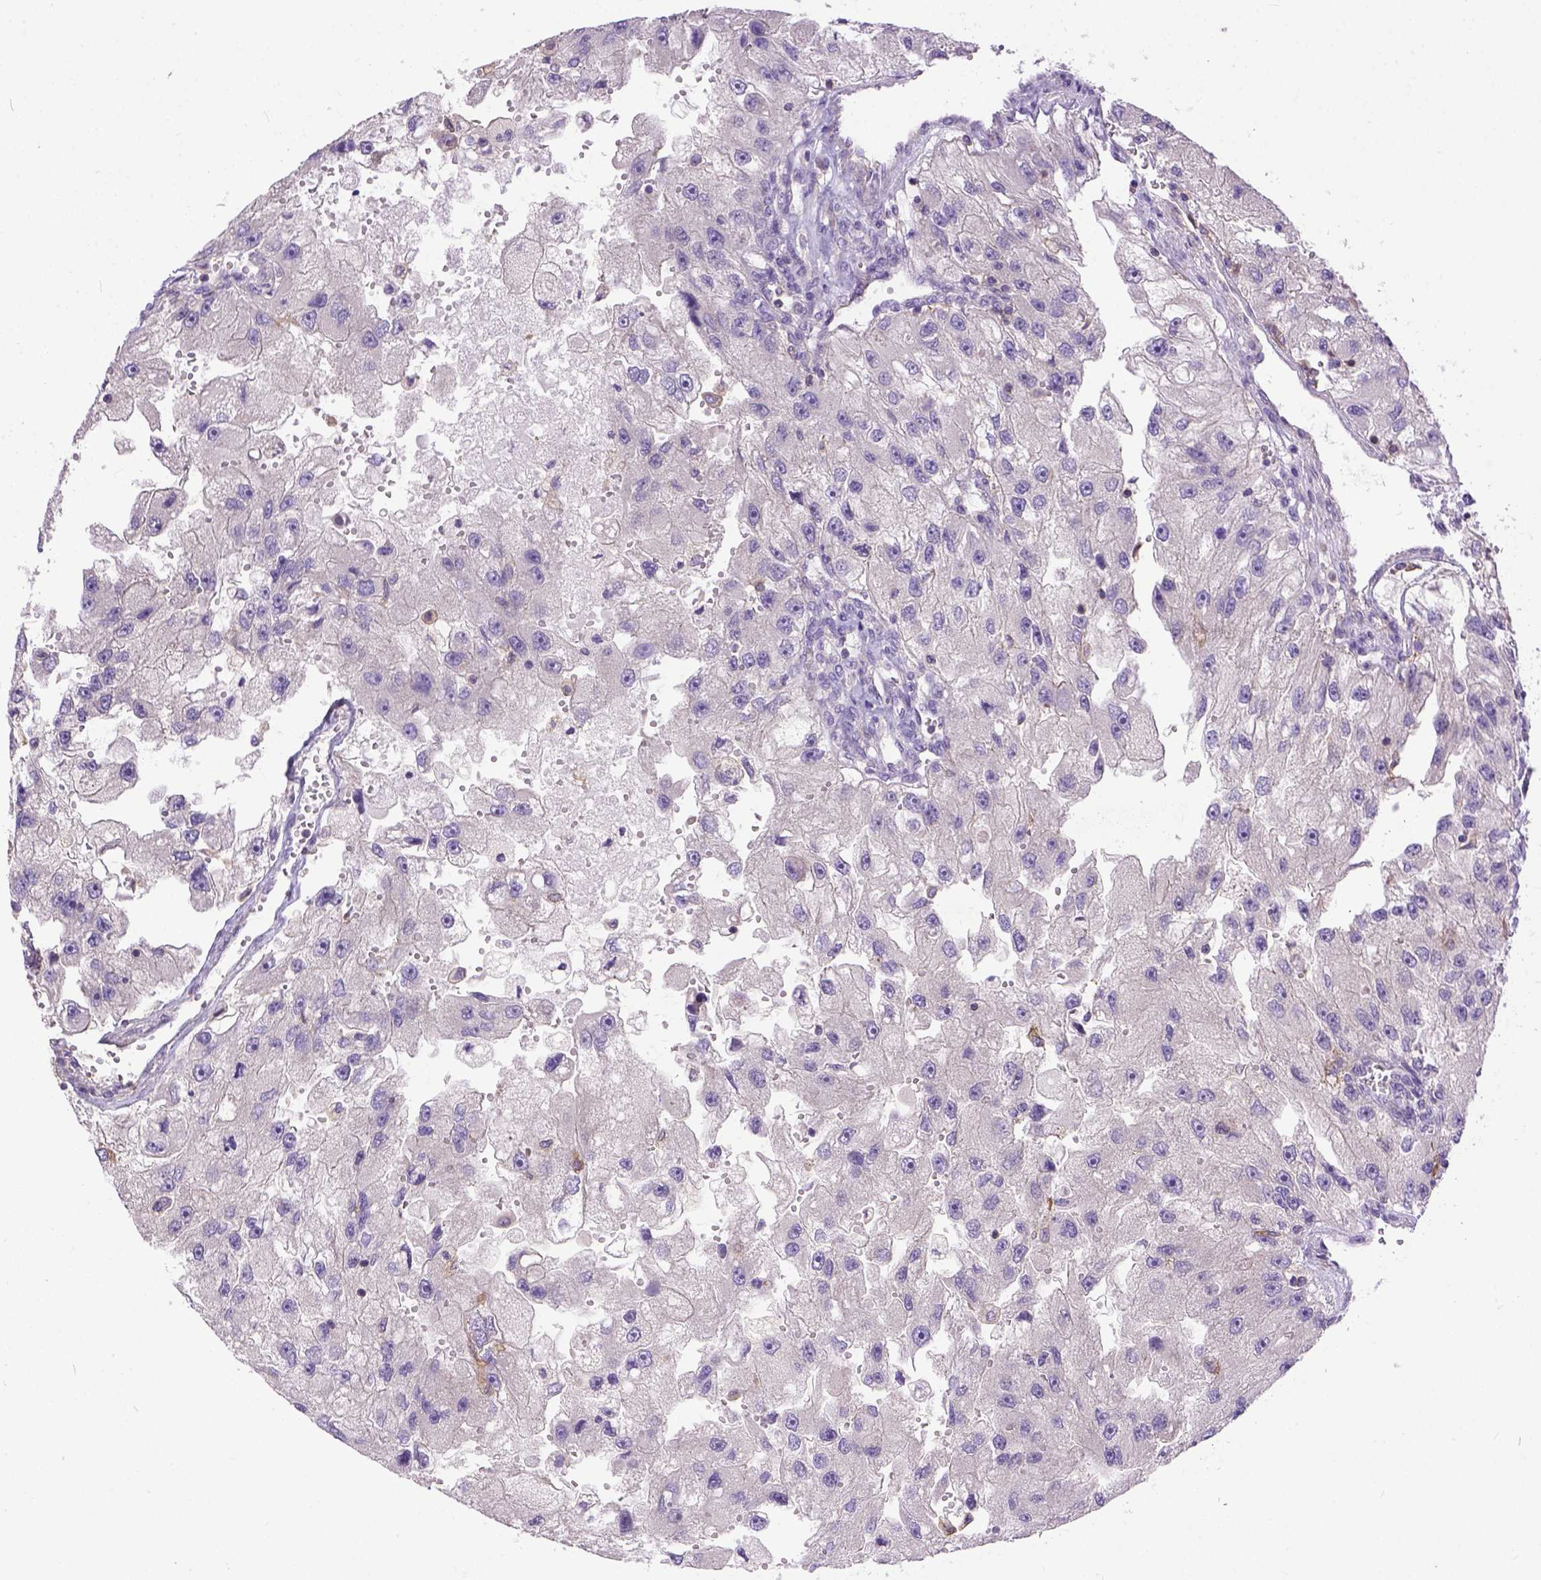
{"staining": {"intensity": "negative", "quantity": "none", "location": "none"}, "tissue": "renal cancer", "cell_type": "Tumor cells", "image_type": "cancer", "snomed": [{"axis": "morphology", "description": "Adenocarcinoma, NOS"}, {"axis": "topography", "description": "Kidney"}], "caption": "A histopathology image of human renal cancer is negative for staining in tumor cells. (DAB immunohistochemistry (IHC) visualized using brightfield microscopy, high magnification).", "gene": "BANF2", "patient": {"sex": "male", "age": 63}}